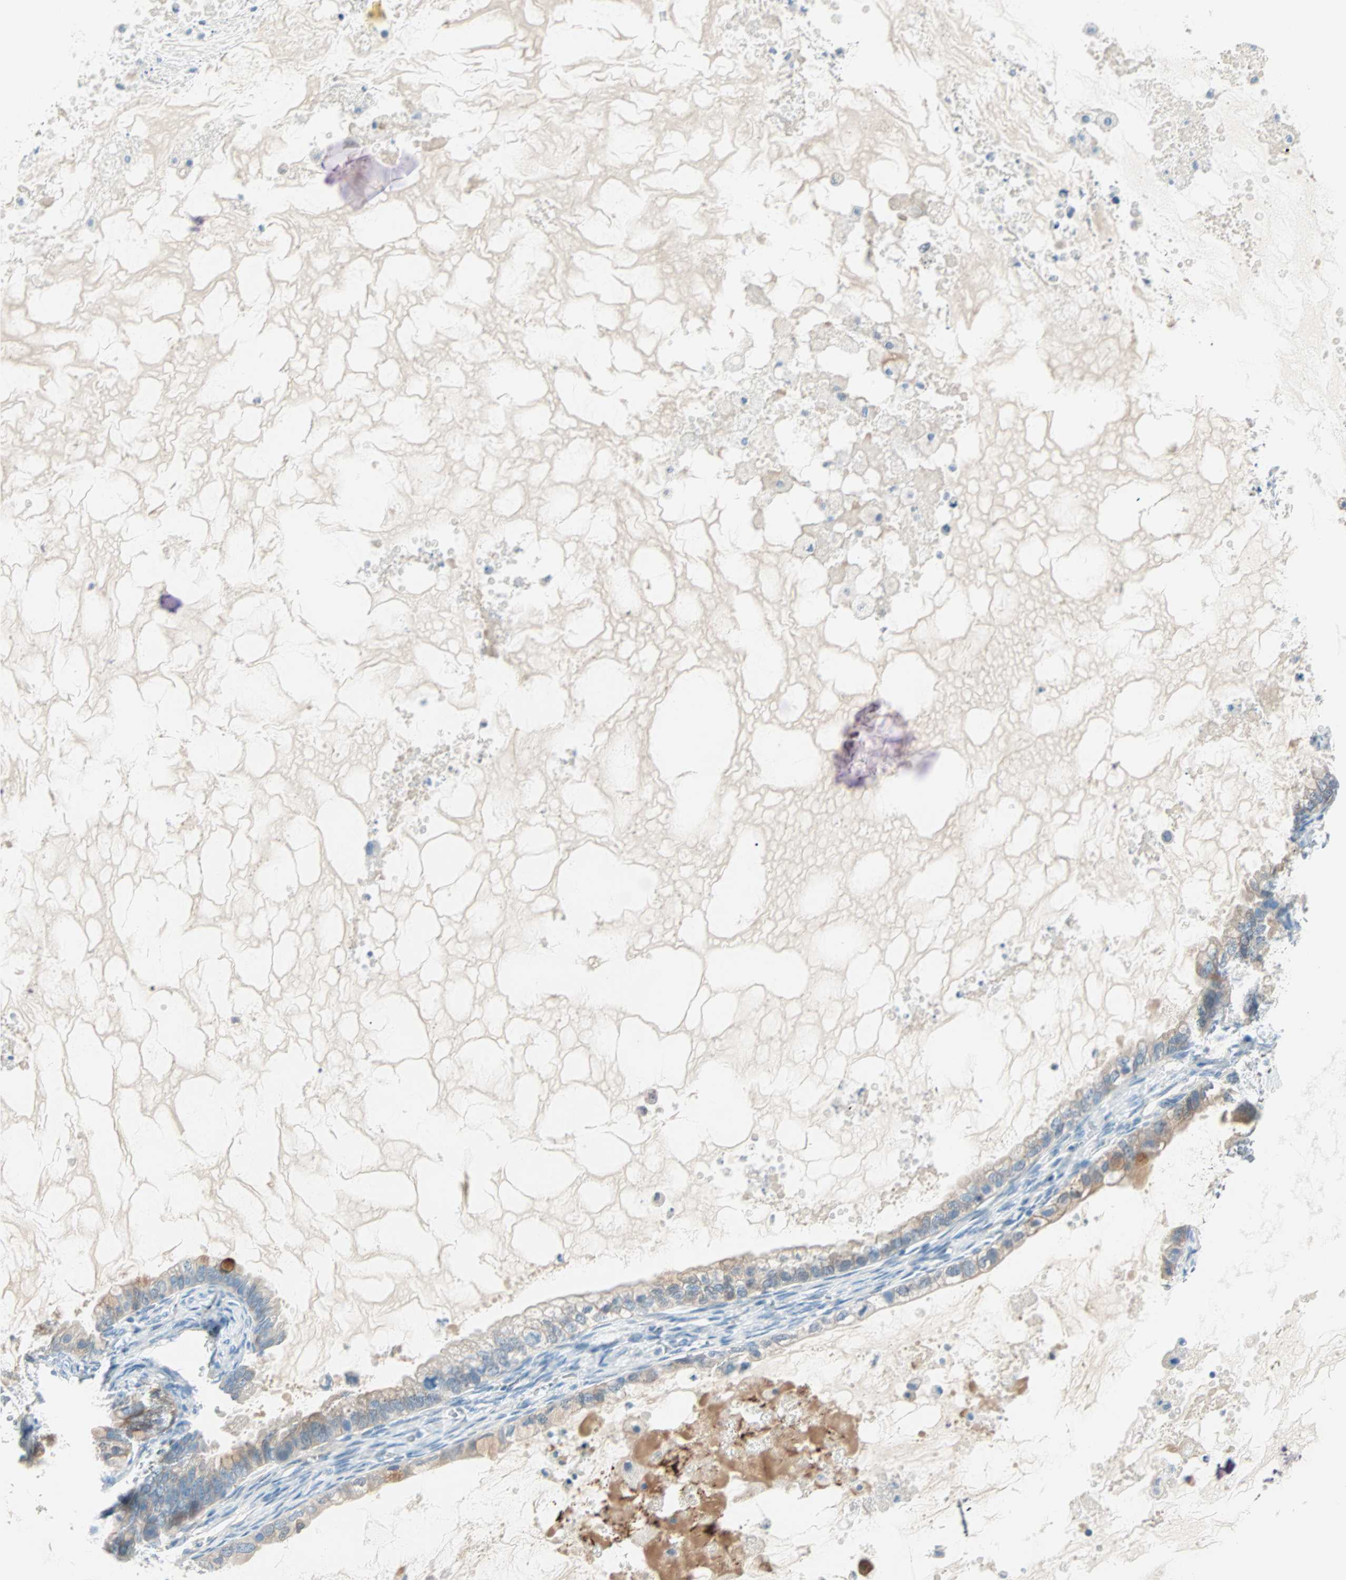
{"staining": {"intensity": "weak", "quantity": "<25%", "location": "cytoplasmic/membranous"}, "tissue": "ovarian cancer", "cell_type": "Tumor cells", "image_type": "cancer", "snomed": [{"axis": "morphology", "description": "Cystadenocarcinoma, mucinous, NOS"}, {"axis": "topography", "description": "Ovary"}], "caption": "An image of mucinous cystadenocarcinoma (ovarian) stained for a protein shows no brown staining in tumor cells.", "gene": "SULT1C2", "patient": {"sex": "female", "age": 80}}